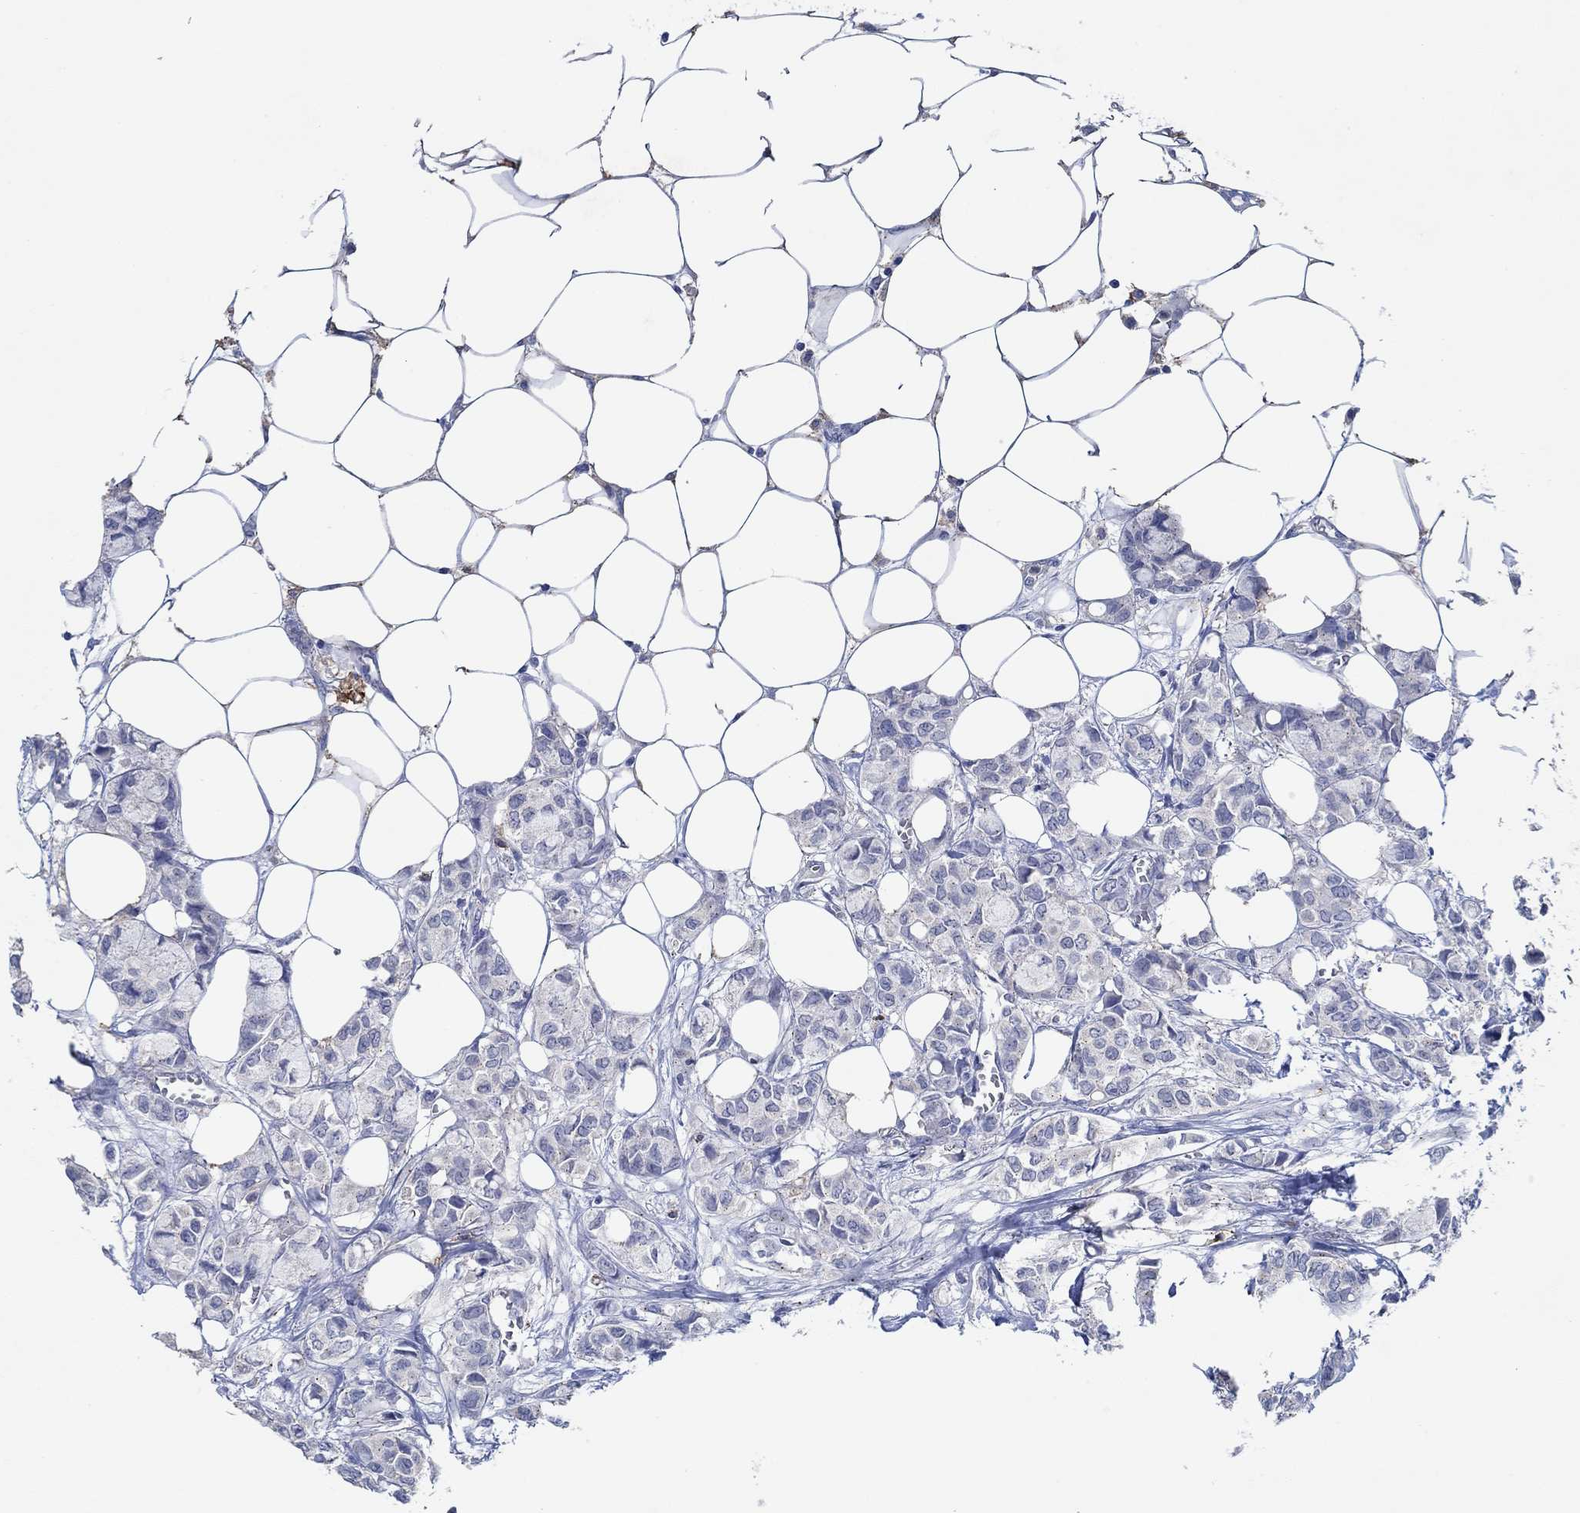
{"staining": {"intensity": "negative", "quantity": "none", "location": "none"}, "tissue": "breast cancer", "cell_type": "Tumor cells", "image_type": "cancer", "snomed": [{"axis": "morphology", "description": "Duct carcinoma"}, {"axis": "topography", "description": "Breast"}], "caption": "A high-resolution micrograph shows immunohistochemistry staining of breast cancer, which reveals no significant expression in tumor cells.", "gene": "CPM", "patient": {"sex": "female", "age": 85}}